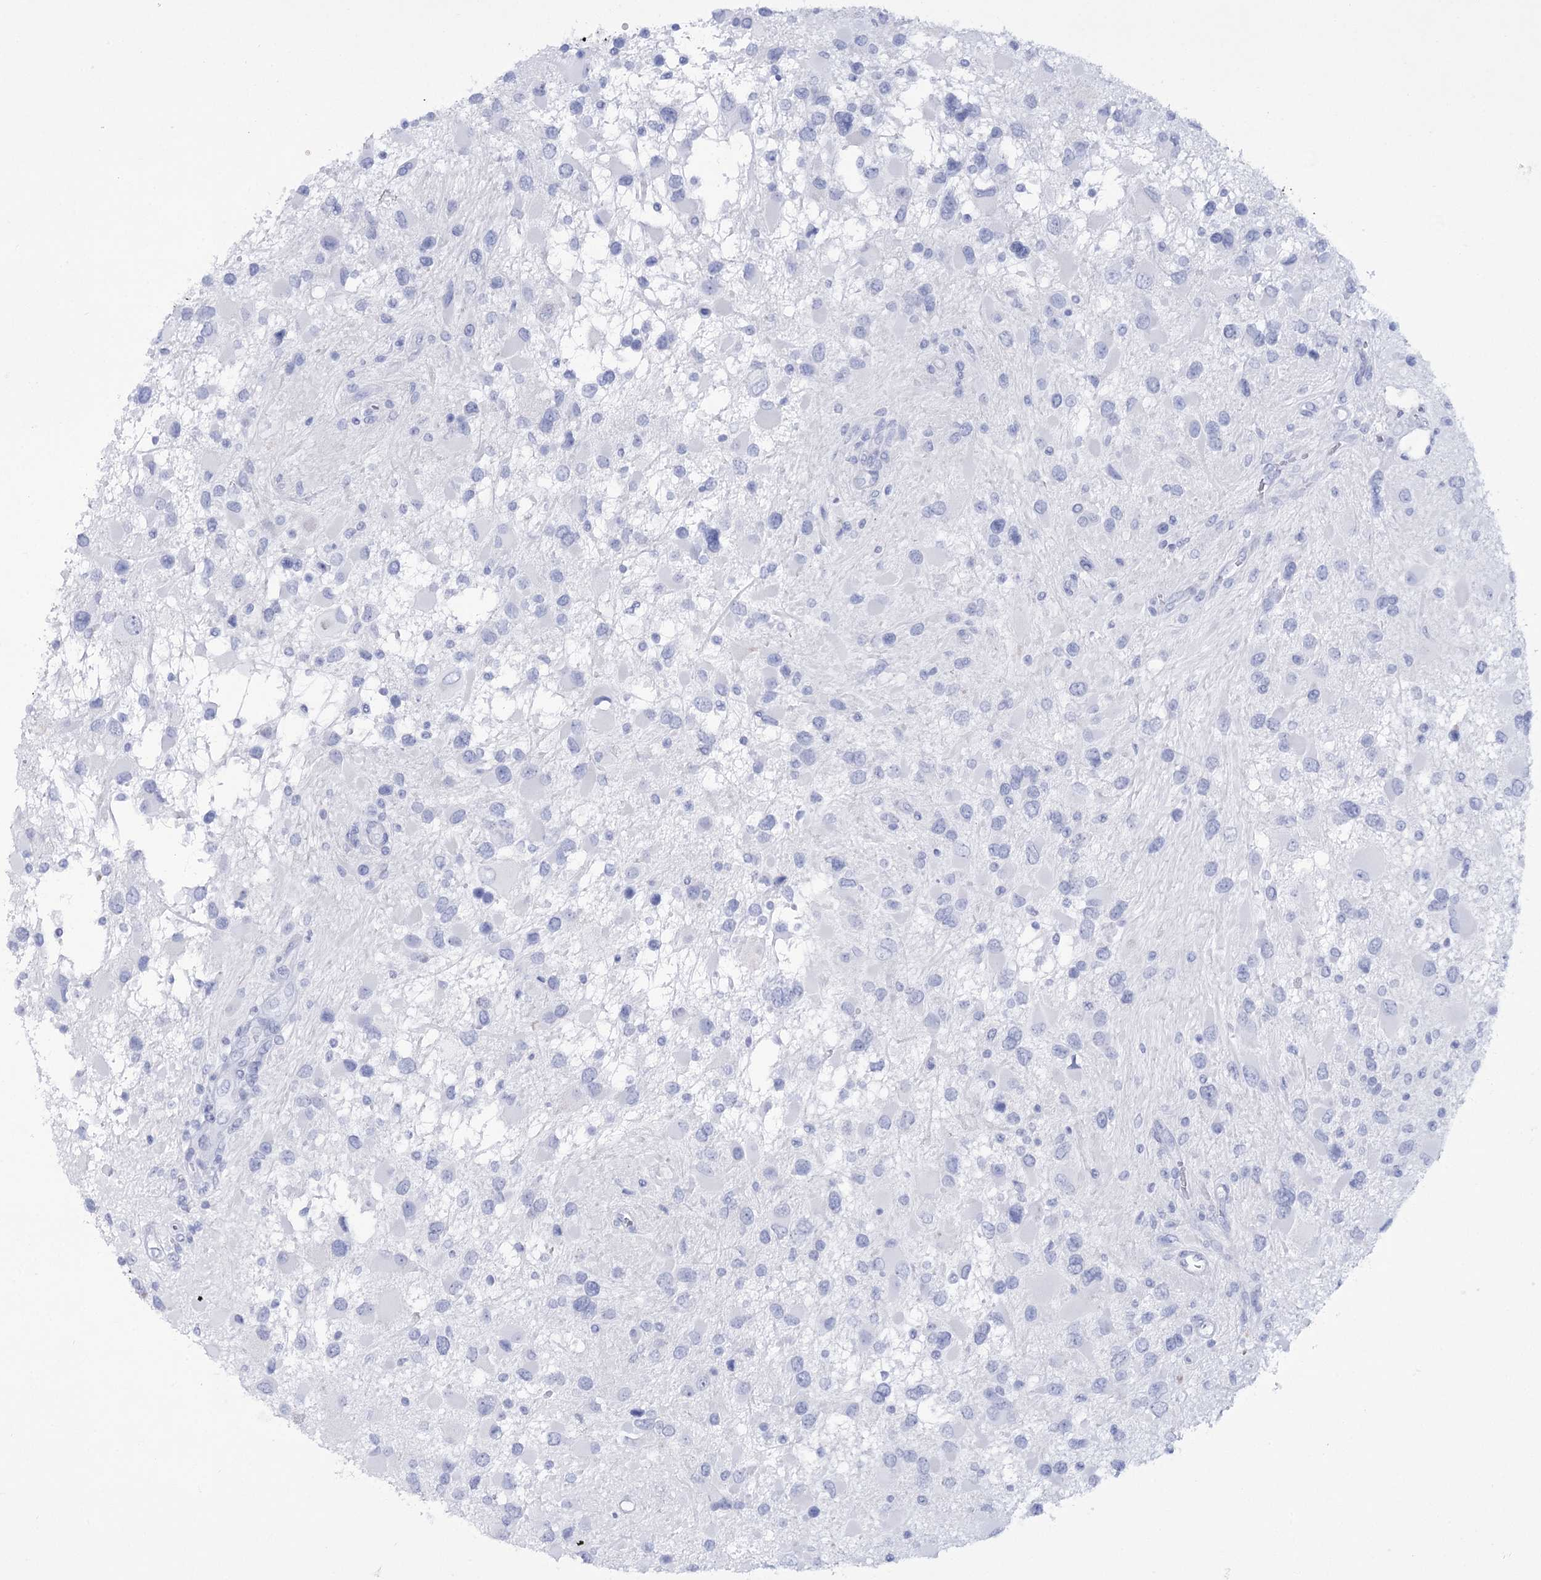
{"staining": {"intensity": "negative", "quantity": "none", "location": "none"}, "tissue": "glioma", "cell_type": "Tumor cells", "image_type": "cancer", "snomed": [{"axis": "morphology", "description": "Glioma, malignant, High grade"}, {"axis": "topography", "description": "Brain"}], "caption": "Tumor cells are negative for protein expression in human malignant glioma (high-grade).", "gene": "RNF186", "patient": {"sex": "male", "age": 53}}